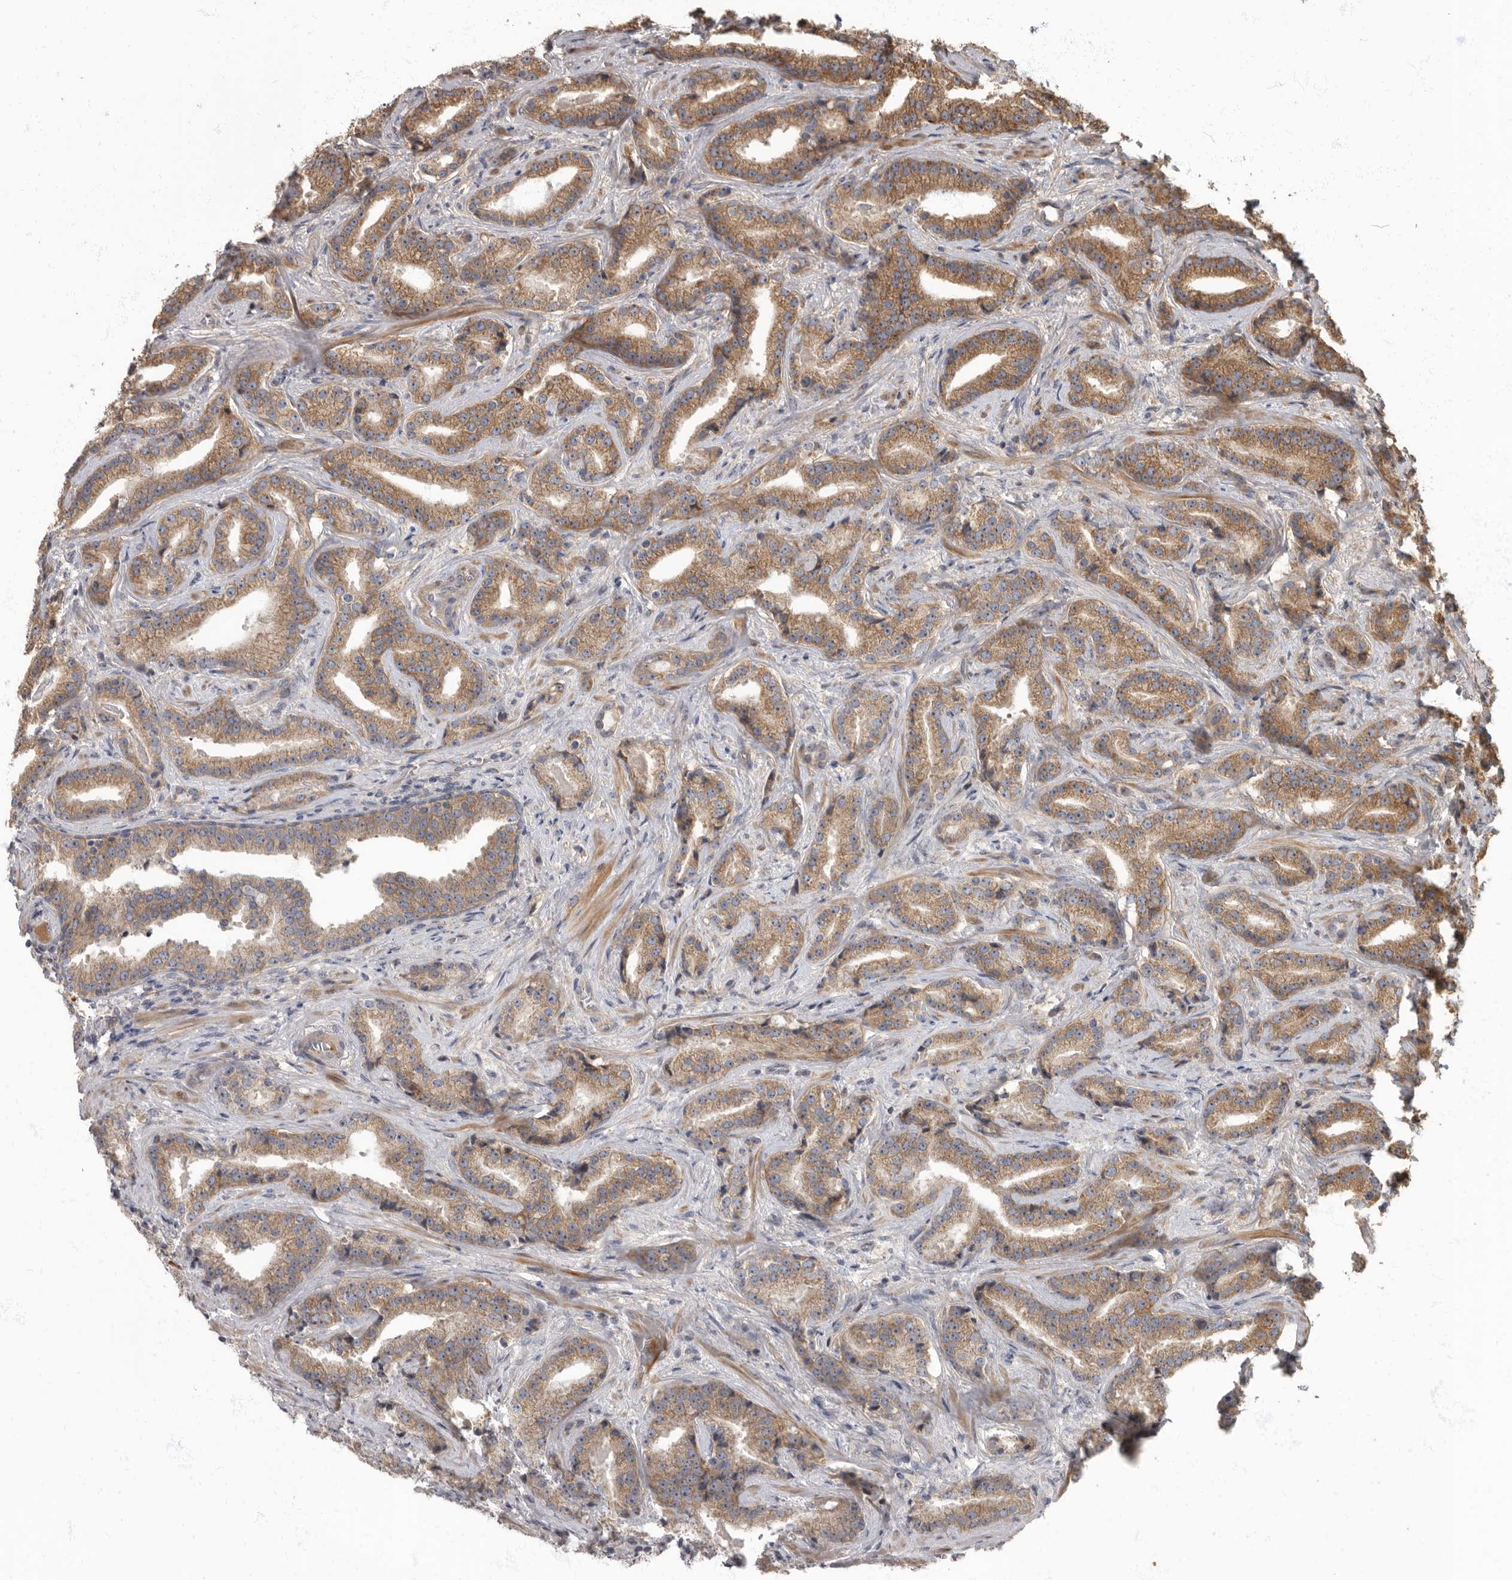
{"staining": {"intensity": "moderate", "quantity": ">75%", "location": "cytoplasmic/membranous"}, "tissue": "prostate cancer", "cell_type": "Tumor cells", "image_type": "cancer", "snomed": [{"axis": "morphology", "description": "Adenocarcinoma, Low grade"}, {"axis": "topography", "description": "Prostate"}], "caption": "The histopathology image shows immunohistochemical staining of prostate cancer. There is moderate cytoplasmic/membranous expression is seen in approximately >75% of tumor cells.", "gene": "DAAM1", "patient": {"sex": "male", "age": 67}}